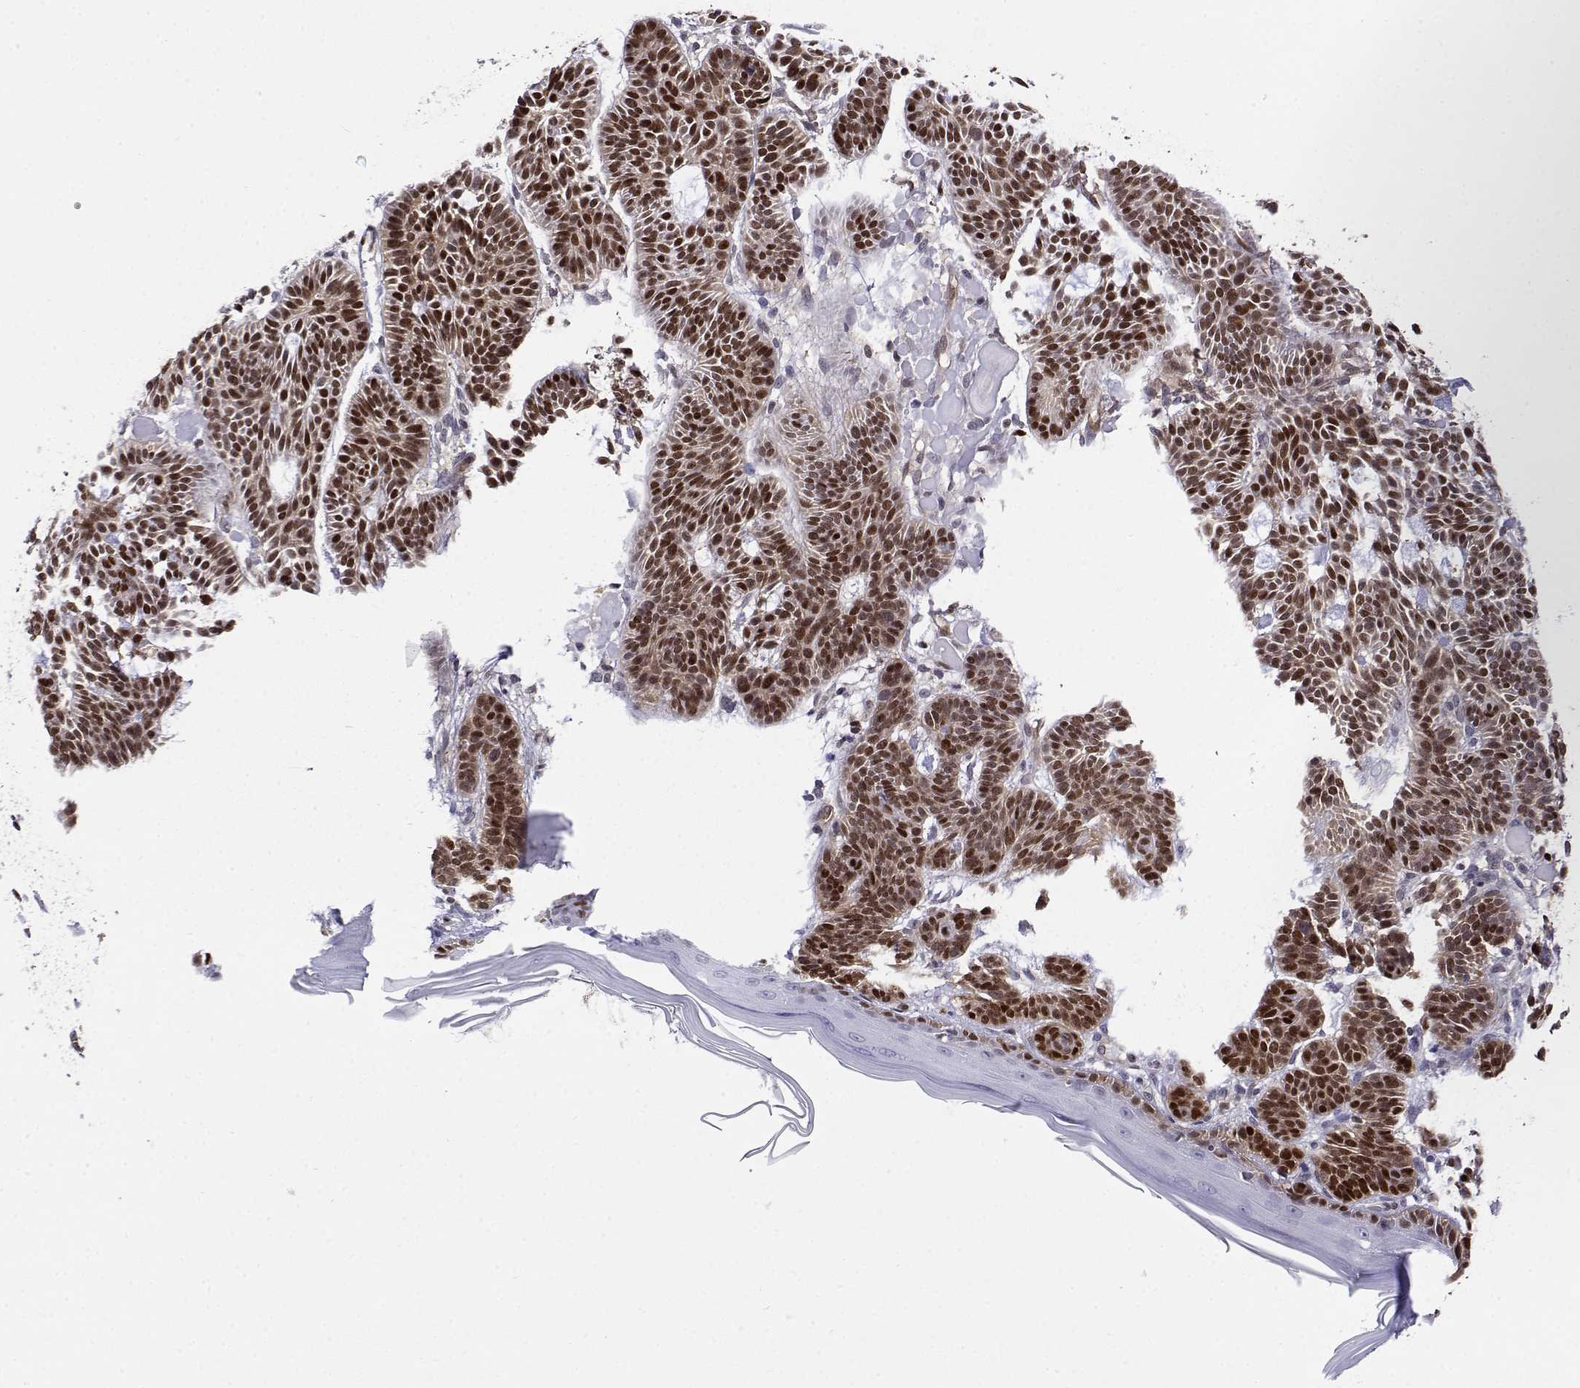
{"staining": {"intensity": "moderate", "quantity": ">75%", "location": "cytoplasmic/membranous,nuclear"}, "tissue": "skin cancer", "cell_type": "Tumor cells", "image_type": "cancer", "snomed": [{"axis": "morphology", "description": "Basal cell carcinoma"}, {"axis": "topography", "description": "Skin"}], "caption": "Skin cancer stained with a brown dye demonstrates moderate cytoplasmic/membranous and nuclear positive staining in approximately >75% of tumor cells.", "gene": "ERF", "patient": {"sex": "male", "age": 85}}